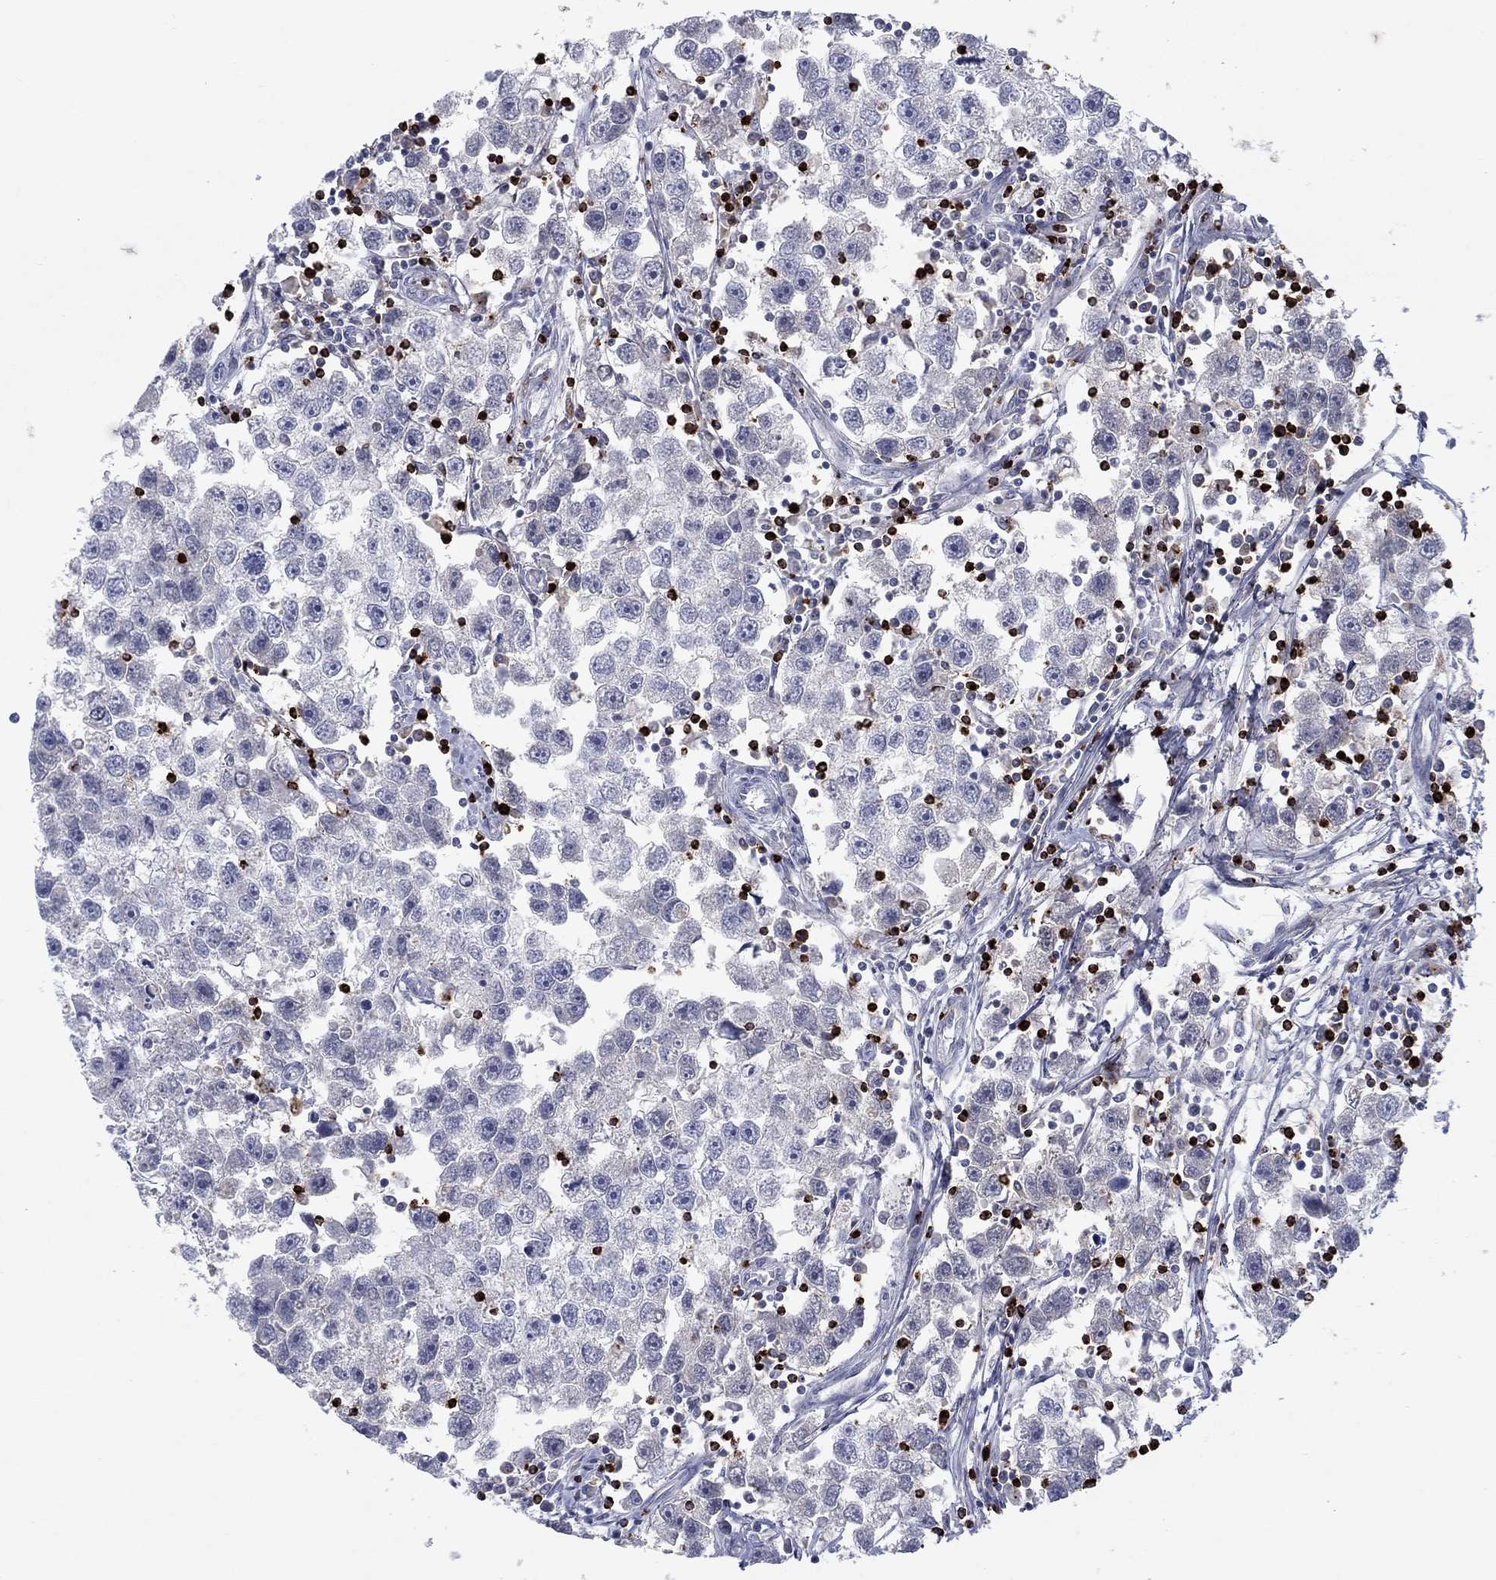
{"staining": {"intensity": "negative", "quantity": "none", "location": "none"}, "tissue": "testis cancer", "cell_type": "Tumor cells", "image_type": "cancer", "snomed": [{"axis": "morphology", "description": "Seminoma, NOS"}, {"axis": "topography", "description": "Testis"}], "caption": "The micrograph displays no staining of tumor cells in testis cancer (seminoma).", "gene": "GZMA", "patient": {"sex": "male", "age": 30}}